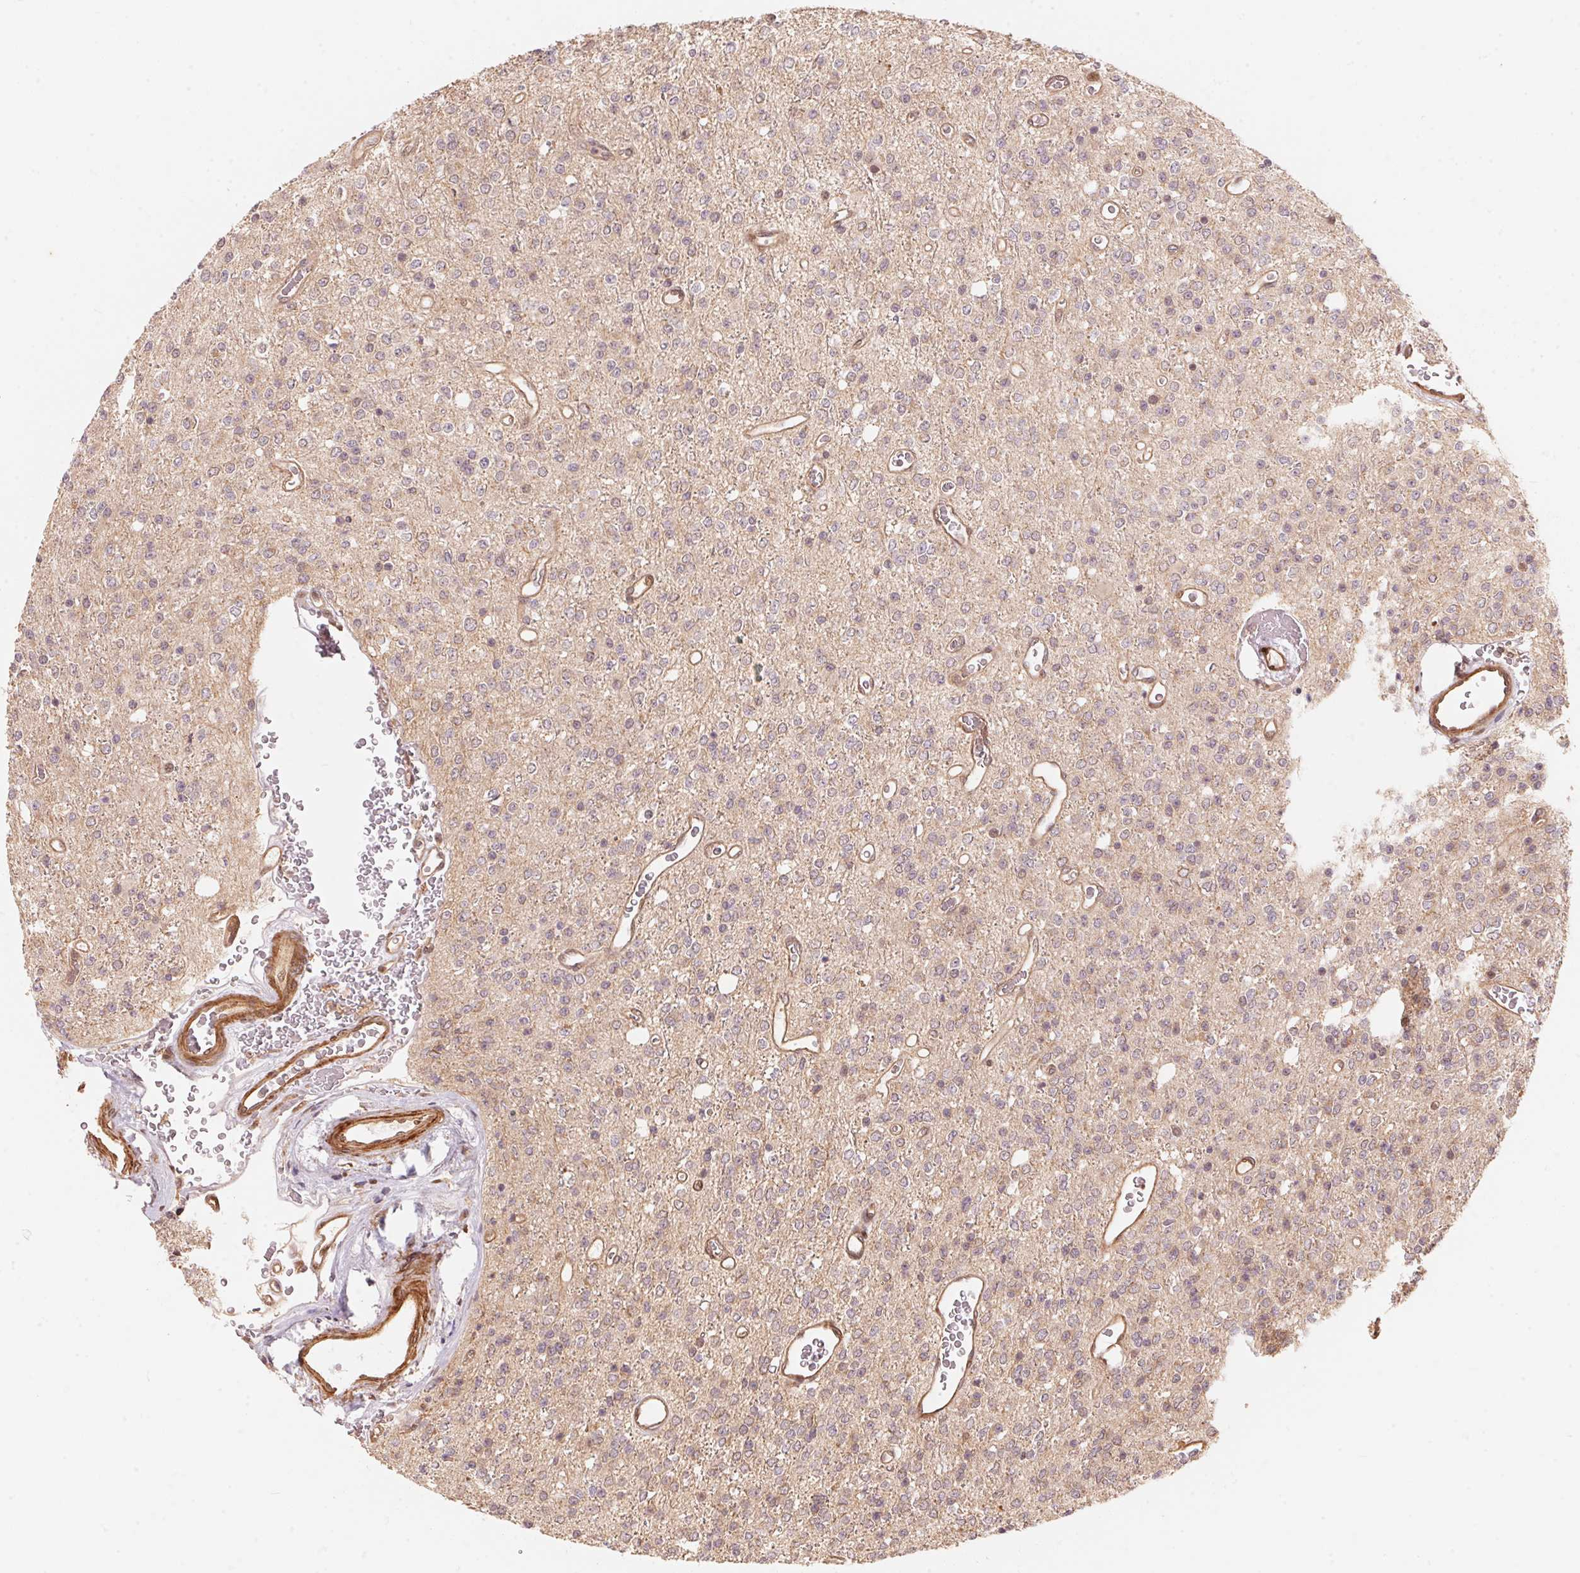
{"staining": {"intensity": "negative", "quantity": "none", "location": "none"}, "tissue": "glioma", "cell_type": "Tumor cells", "image_type": "cancer", "snomed": [{"axis": "morphology", "description": "Glioma, malignant, Low grade"}, {"axis": "topography", "description": "Brain"}], "caption": "High magnification brightfield microscopy of glioma stained with DAB (brown) and counterstained with hematoxylin (blue): tumor cells show no significant positivity.", "gene": "TNIP2", "patient": {"sex": "female", "age": 45}}